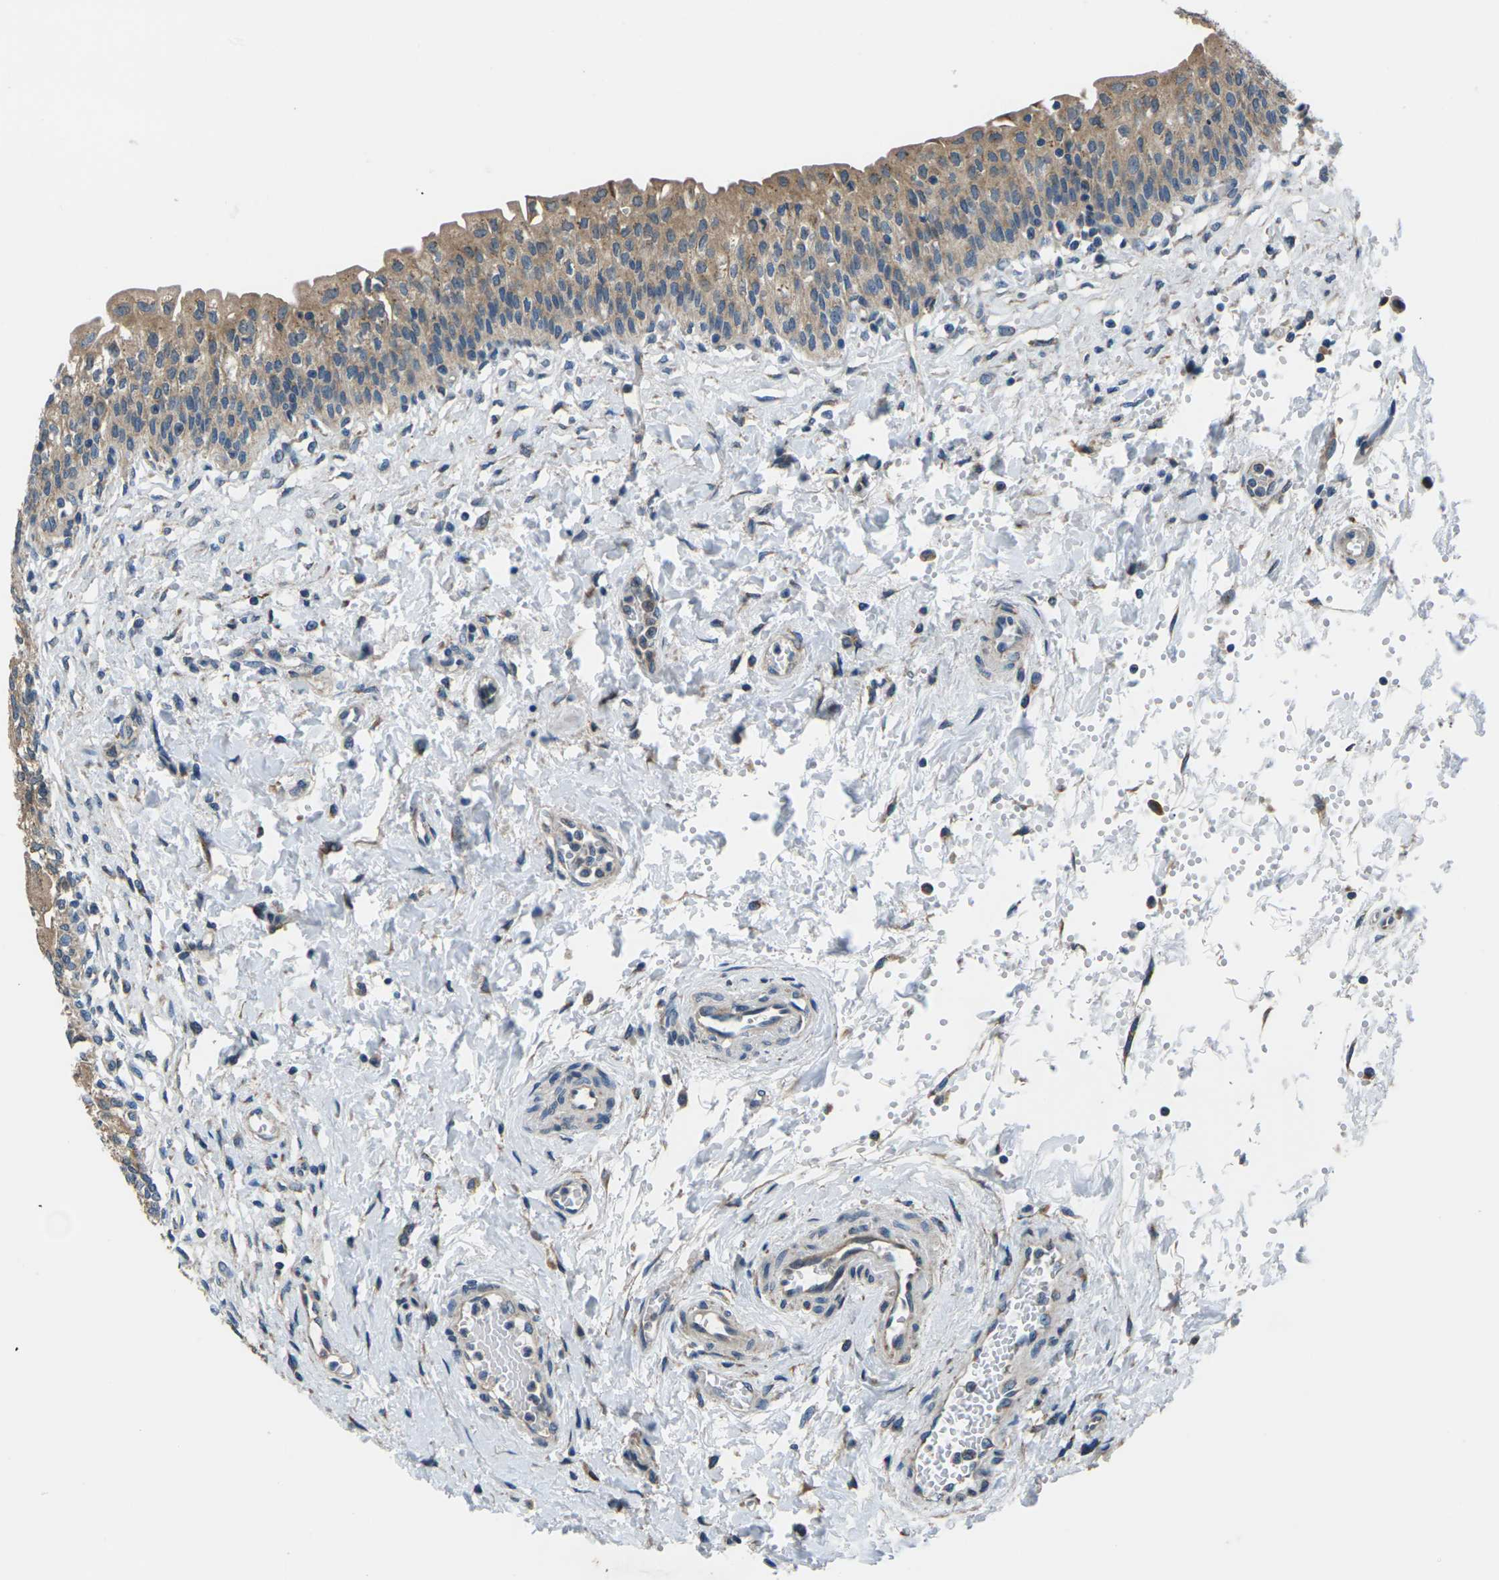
{"staining": {"intensity": "strong", "quantity": ">75%", "location": "cytoplasmic/membranous"}, "tissue": "urinary bladder", "cell_type": "Urothelial cells", "image_type": "normal", "snomed": [{"axis": "morphology", "description": "Normal tissue, NOS"}, {"axis": "topography", "description": "Urinary bladder"}], "caption": "Urinary bladder was stained to show a protein in brown. There is high levels of strong cytoplasmic/membranous positivity in about >75% of urothelial cells. The staining is performed using DAB brown chromogen to label protein expression. The nuclei are counter-stained blue using hematoxylin.", "gene": "GABRP", "patient": {"sex": "male", "age": 55}}